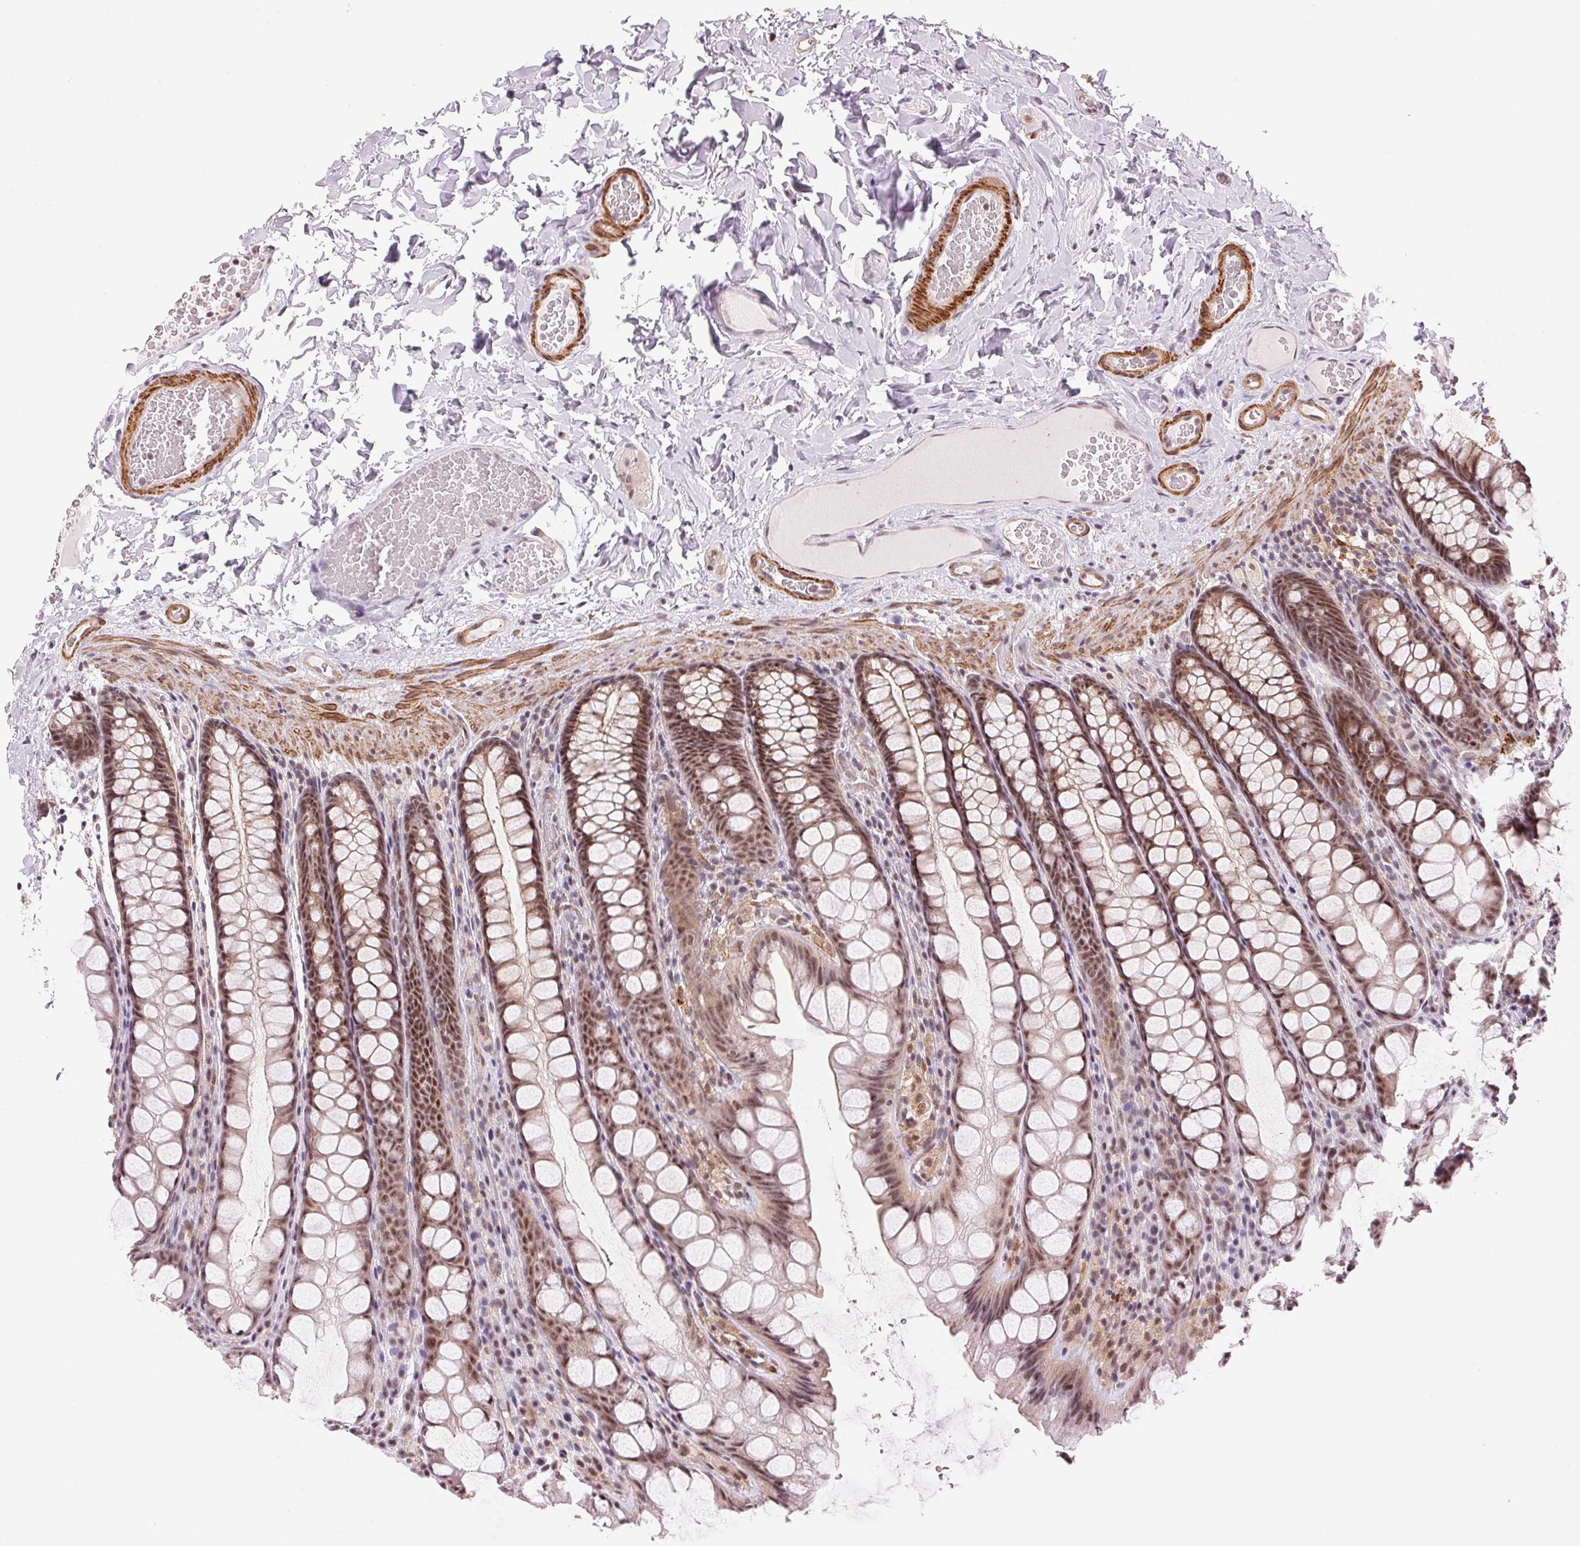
{"staining": {"intensity": "moderate", "quantity": "<25%", "location": "cytoplasmic/membranous"}, "tissue": "colon", "cell_type": "Endothelial cells", "image_type": "normal", "snomed": [{"axis": "morphology", "description": "Normal tissue, NOS"}, {"axis": "topography", "description": "Colon"}], "caption": "The histopathology image exhibits a brown stain indicating the presence of a protein in the cytoplasmic/membranous of endothelial cells in colon. The protein is shown in brown color, while the nuclei are stained blue.", "gene": "HNRNPDL", "patient": {"sex": "male", "age": 47}}